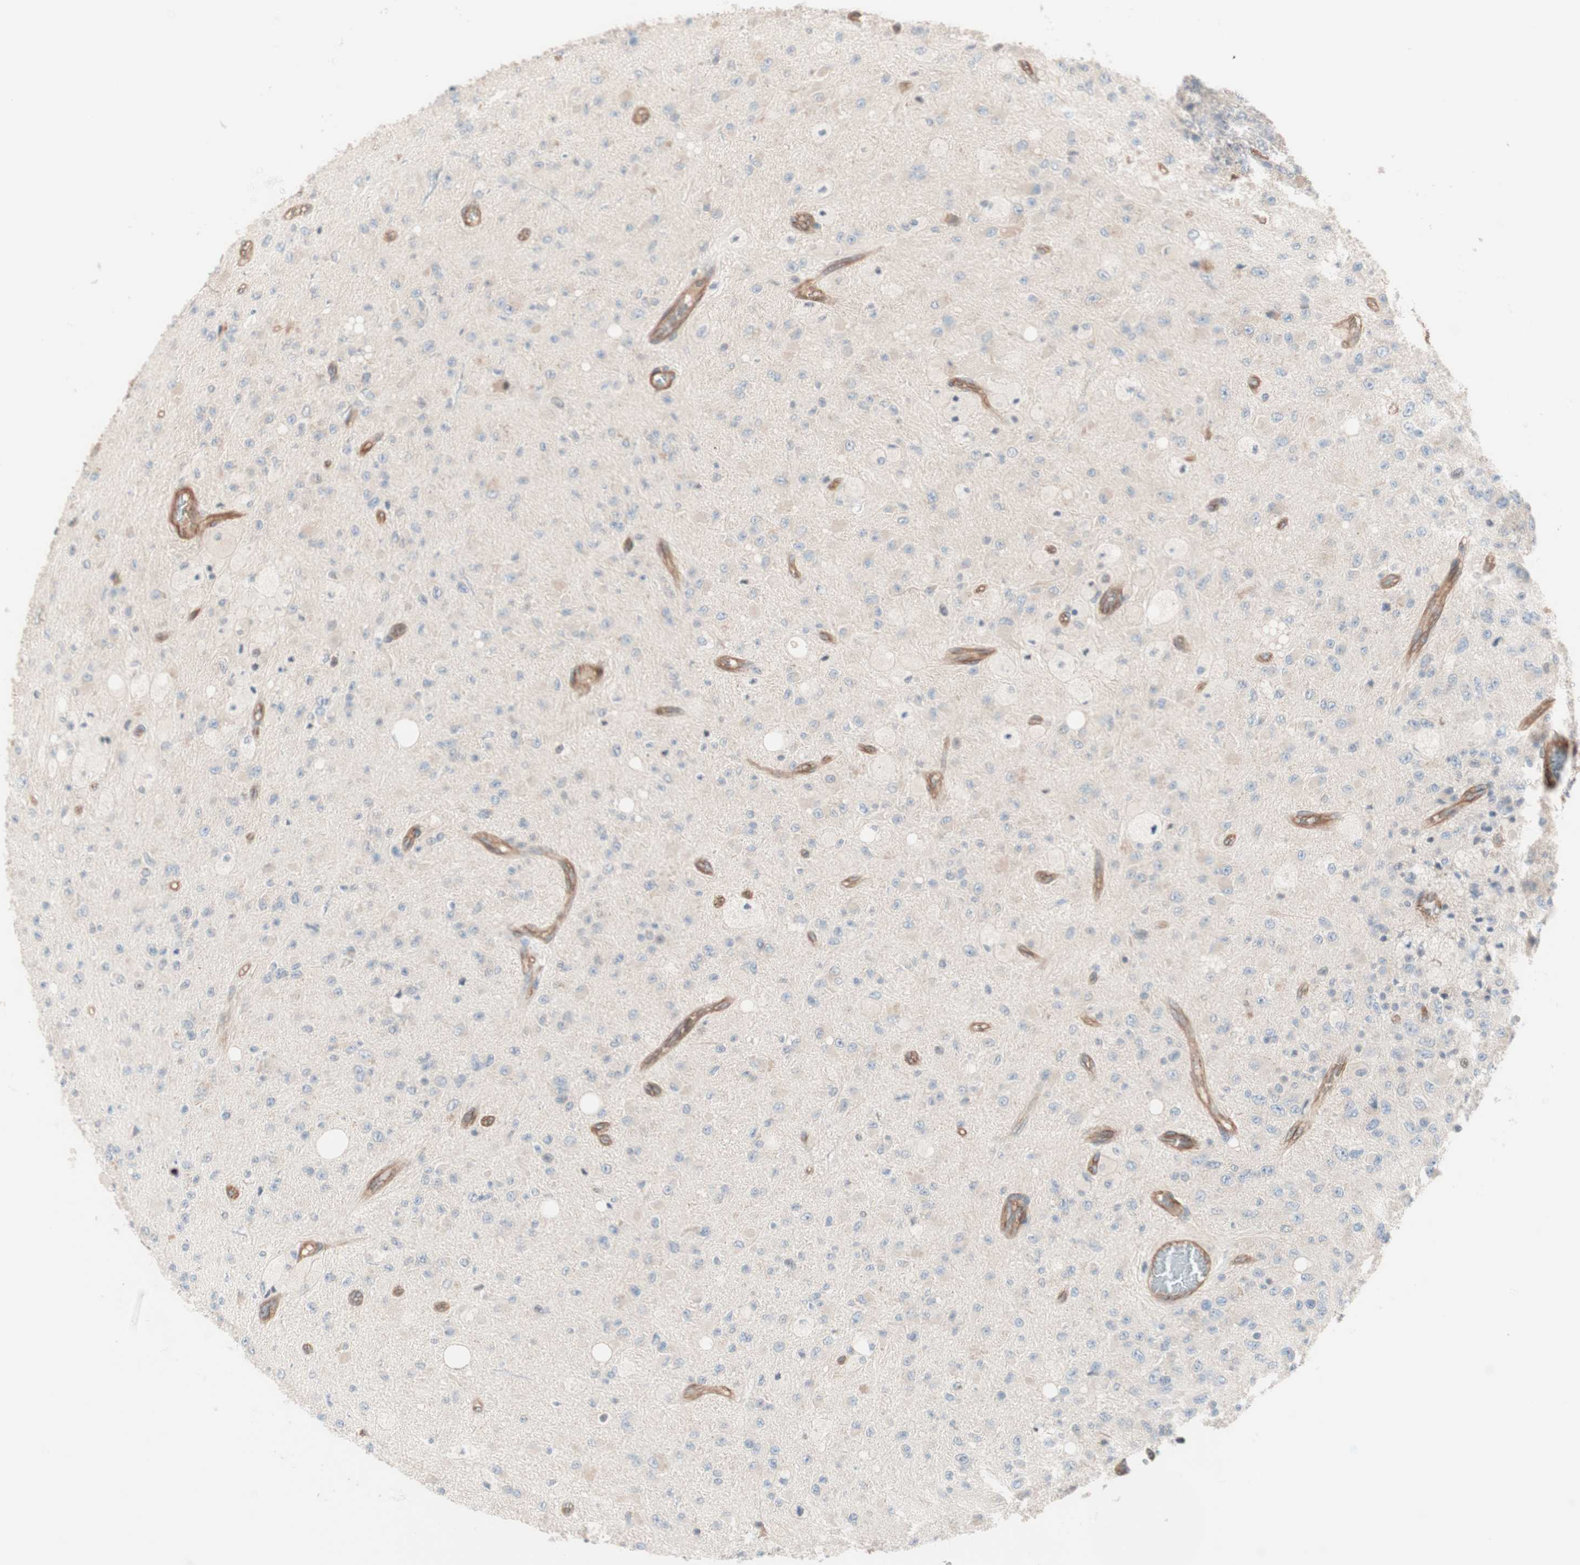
{"staining": {"intensity": "negative", "quantity": "none", "location": "none"}, "tissue": "glioma", "cell_type": "Tumor cells", "image_type": "cancer", "snomed": [{"axis": "morphology", "description": "Glioma, malignant, High grade"}, {"axis": "topography", "description": "pancreas cauda"}], "caption": "Immunohistochemistry (IHC) micrograph of human glioma stained for a protein (brown), which reveals no staining in tumor cells. (DAB immunohistochemistry visualized using brightfield microscopy, high magnification).", "gene": "ALG5", "patient": {"sex": "male", "age": 60}}